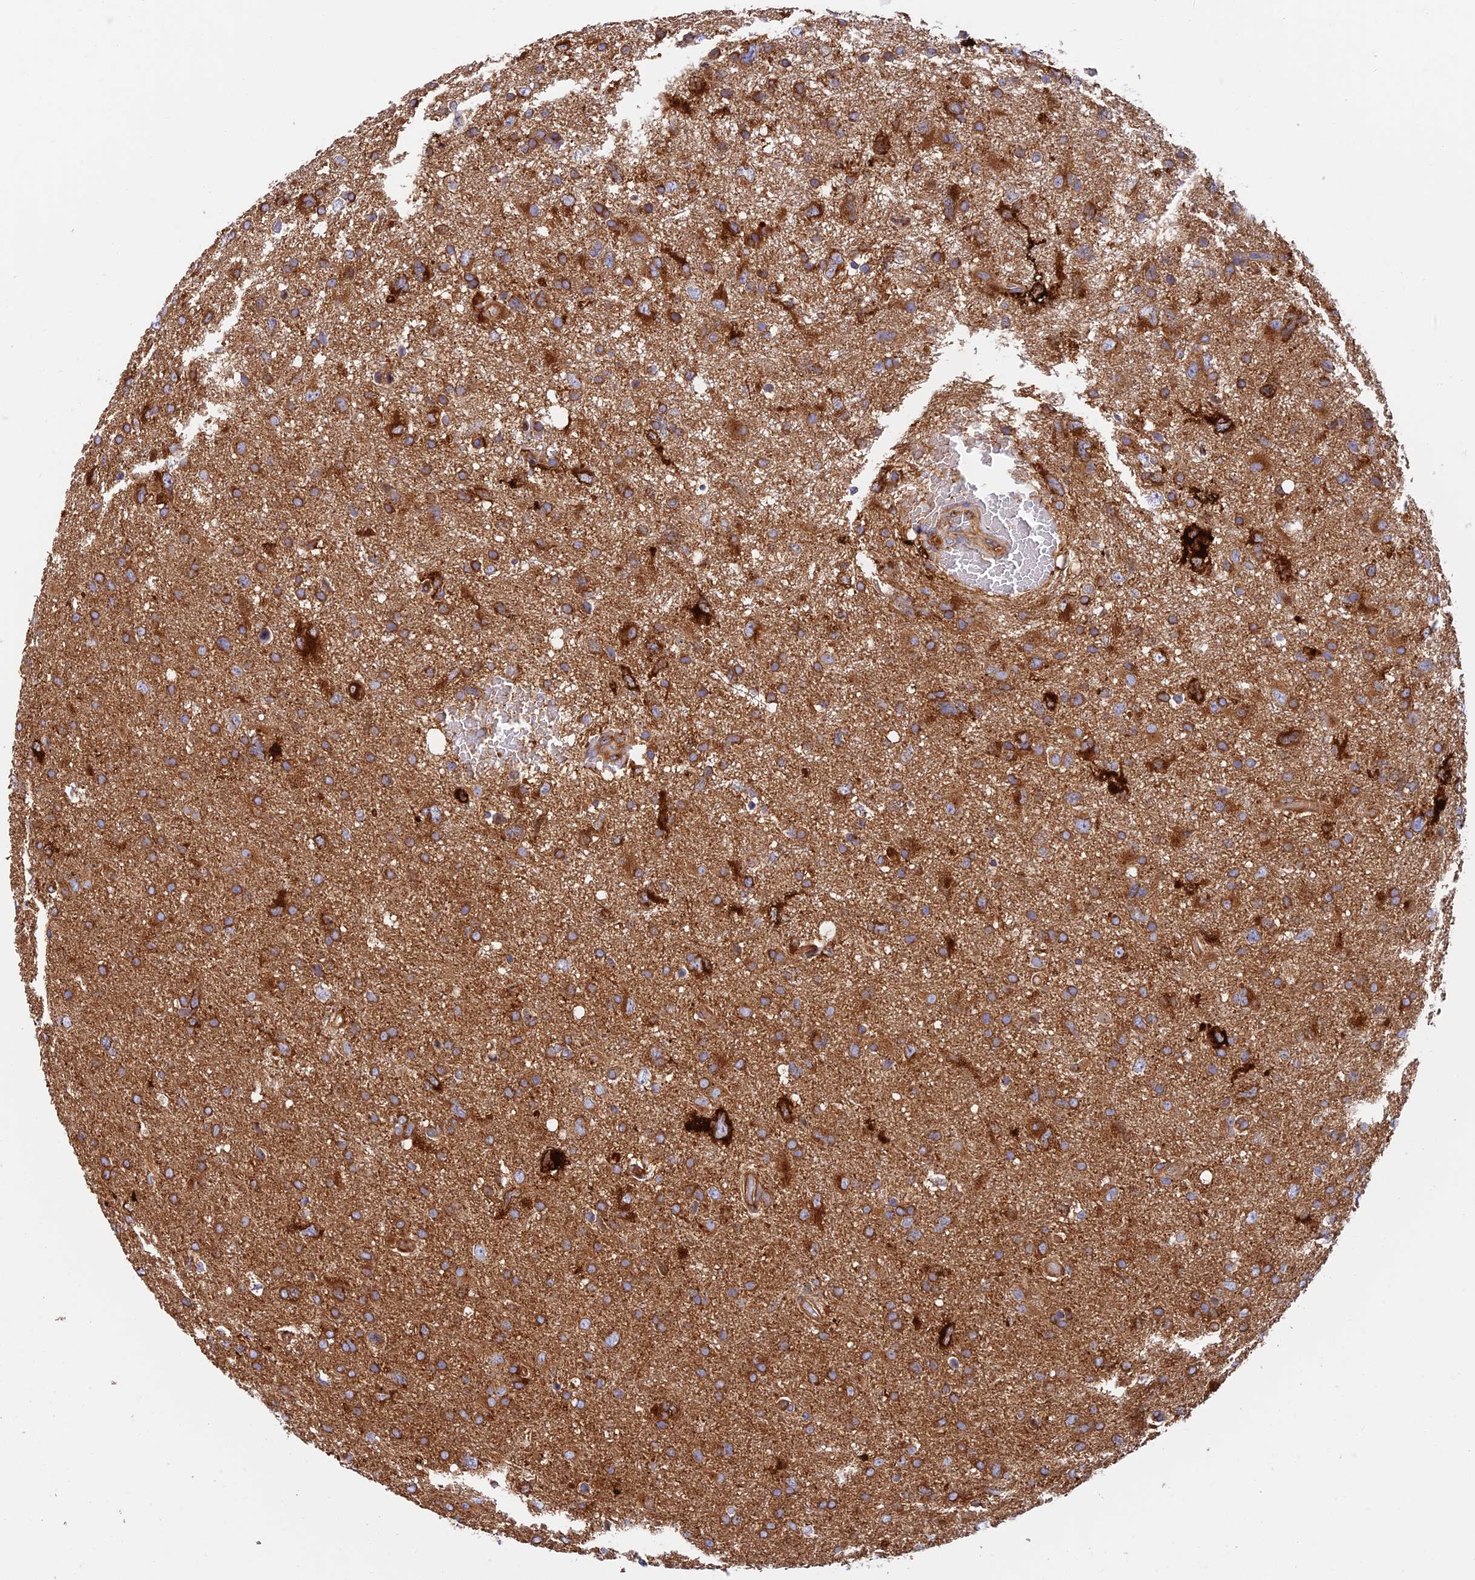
{"staining": {"intensity": "strong", "quantity": "25%-75%", "location": "cytoplasmic/membranous"}, "tissue": "glioma", "cell_type": "Tumor cells", "image_type": "cancer", "snomed": [{"axis": "morphology", "description": "Glioma, malignant, High grade"}, {"axis": "topography", "description": "Brain"}], "caption": "Immunohistochemistry (DAB) staining of glioma reveals strong cytoplasmic/membranous protein expression in approximately 25%-75% of tumor cells.", "gene": "DCTN2", "patient": {"sex": "male", "age": 61}}